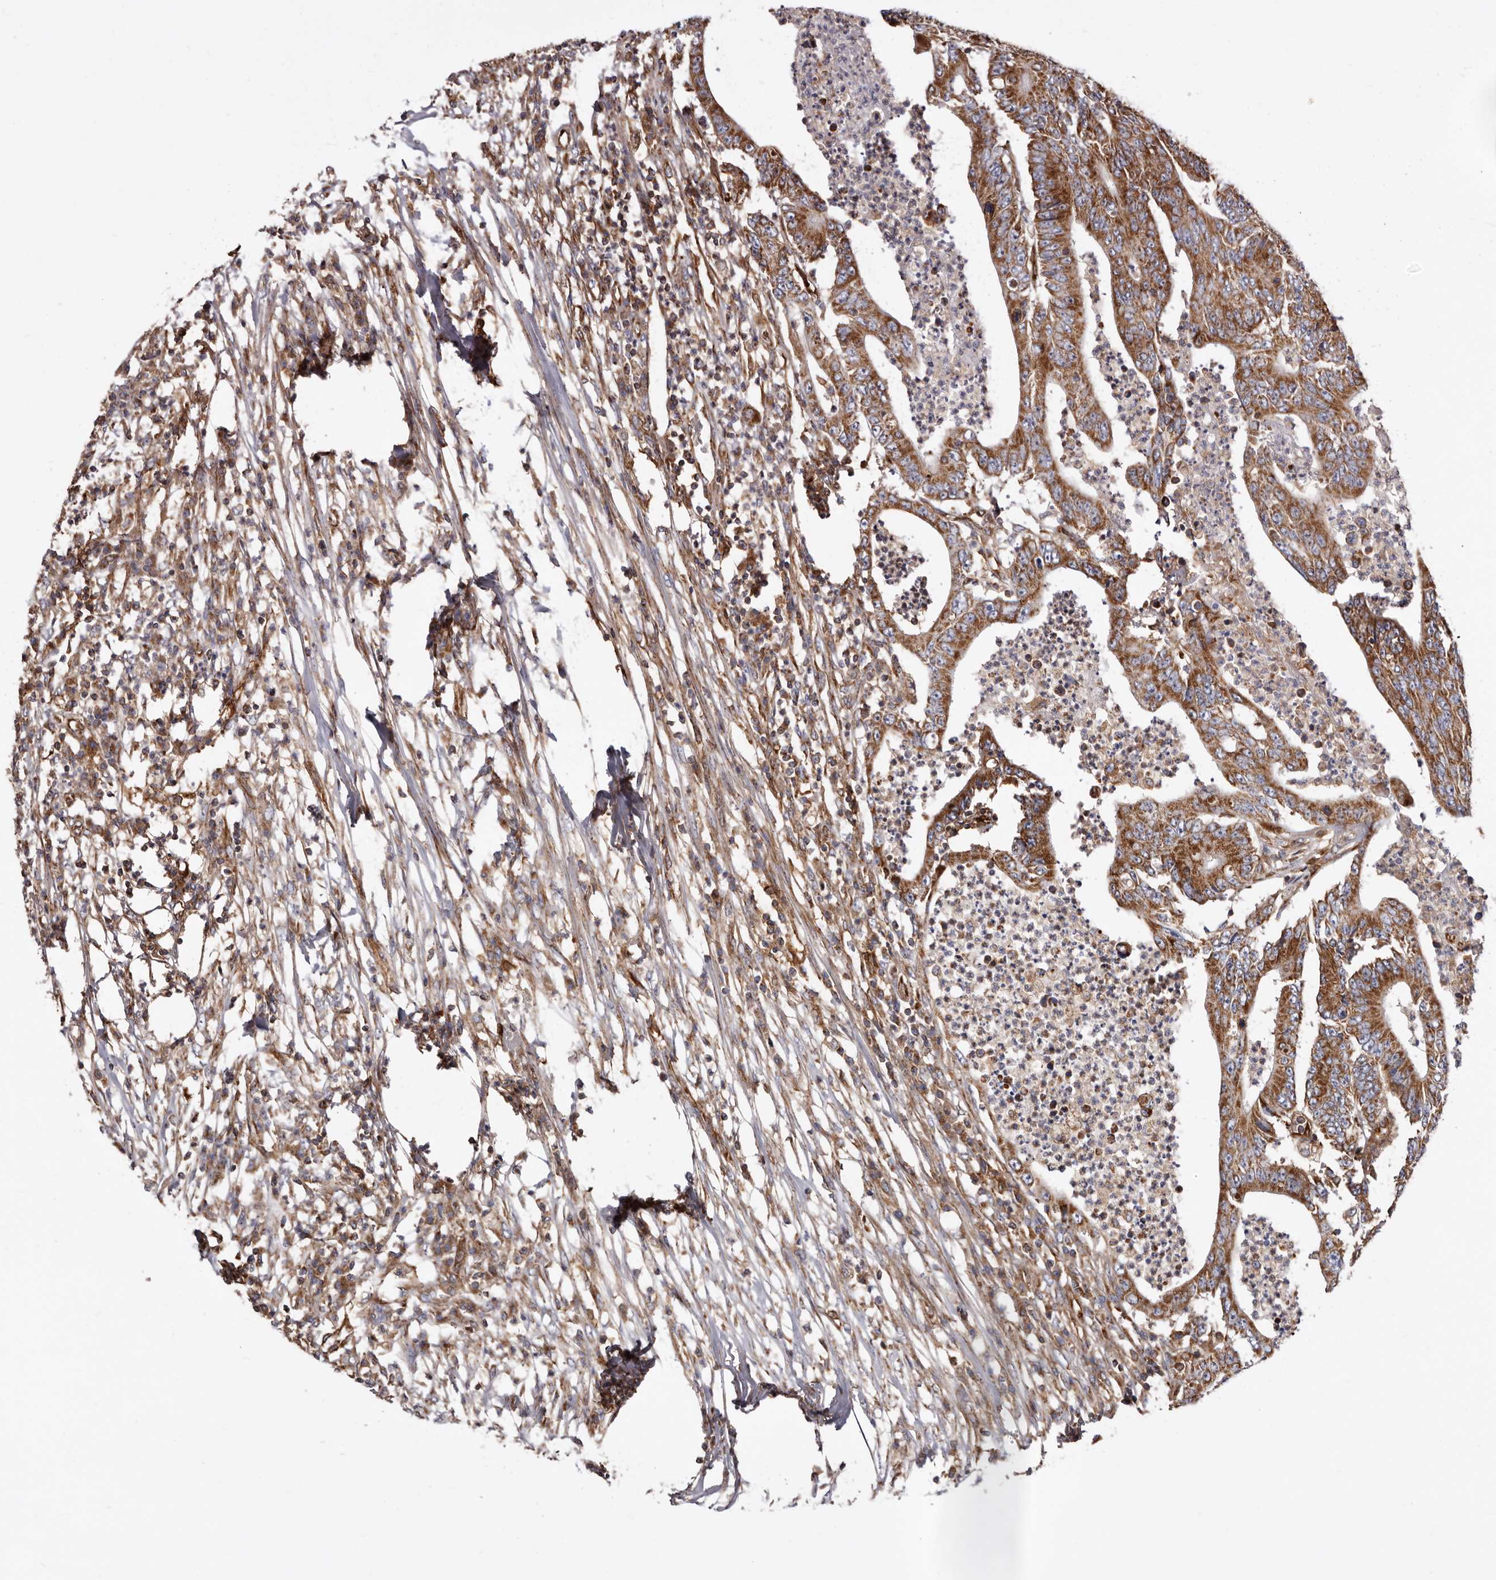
{"staining": {"intensity": "moderate", "quantity": ">75%", "location": "cytoplasmic/membranous"}, "tissue": "colorectal cancer", "cell_type": "Tumor cells", "image_type": "cancer", "snomed": [{"axis": "morphology", "description": "Adenocarcinoma, NOS"}, {"axis": "topography", "description": "Colon"}], "caption": "Colorectal cancer stained for a protein (brown) reveals moderate cytoplasmic/membranous positive expression in about >75% of tumor cells.", "gene": "COQ8B", "patient": {"sex": "male", "age": 83}}